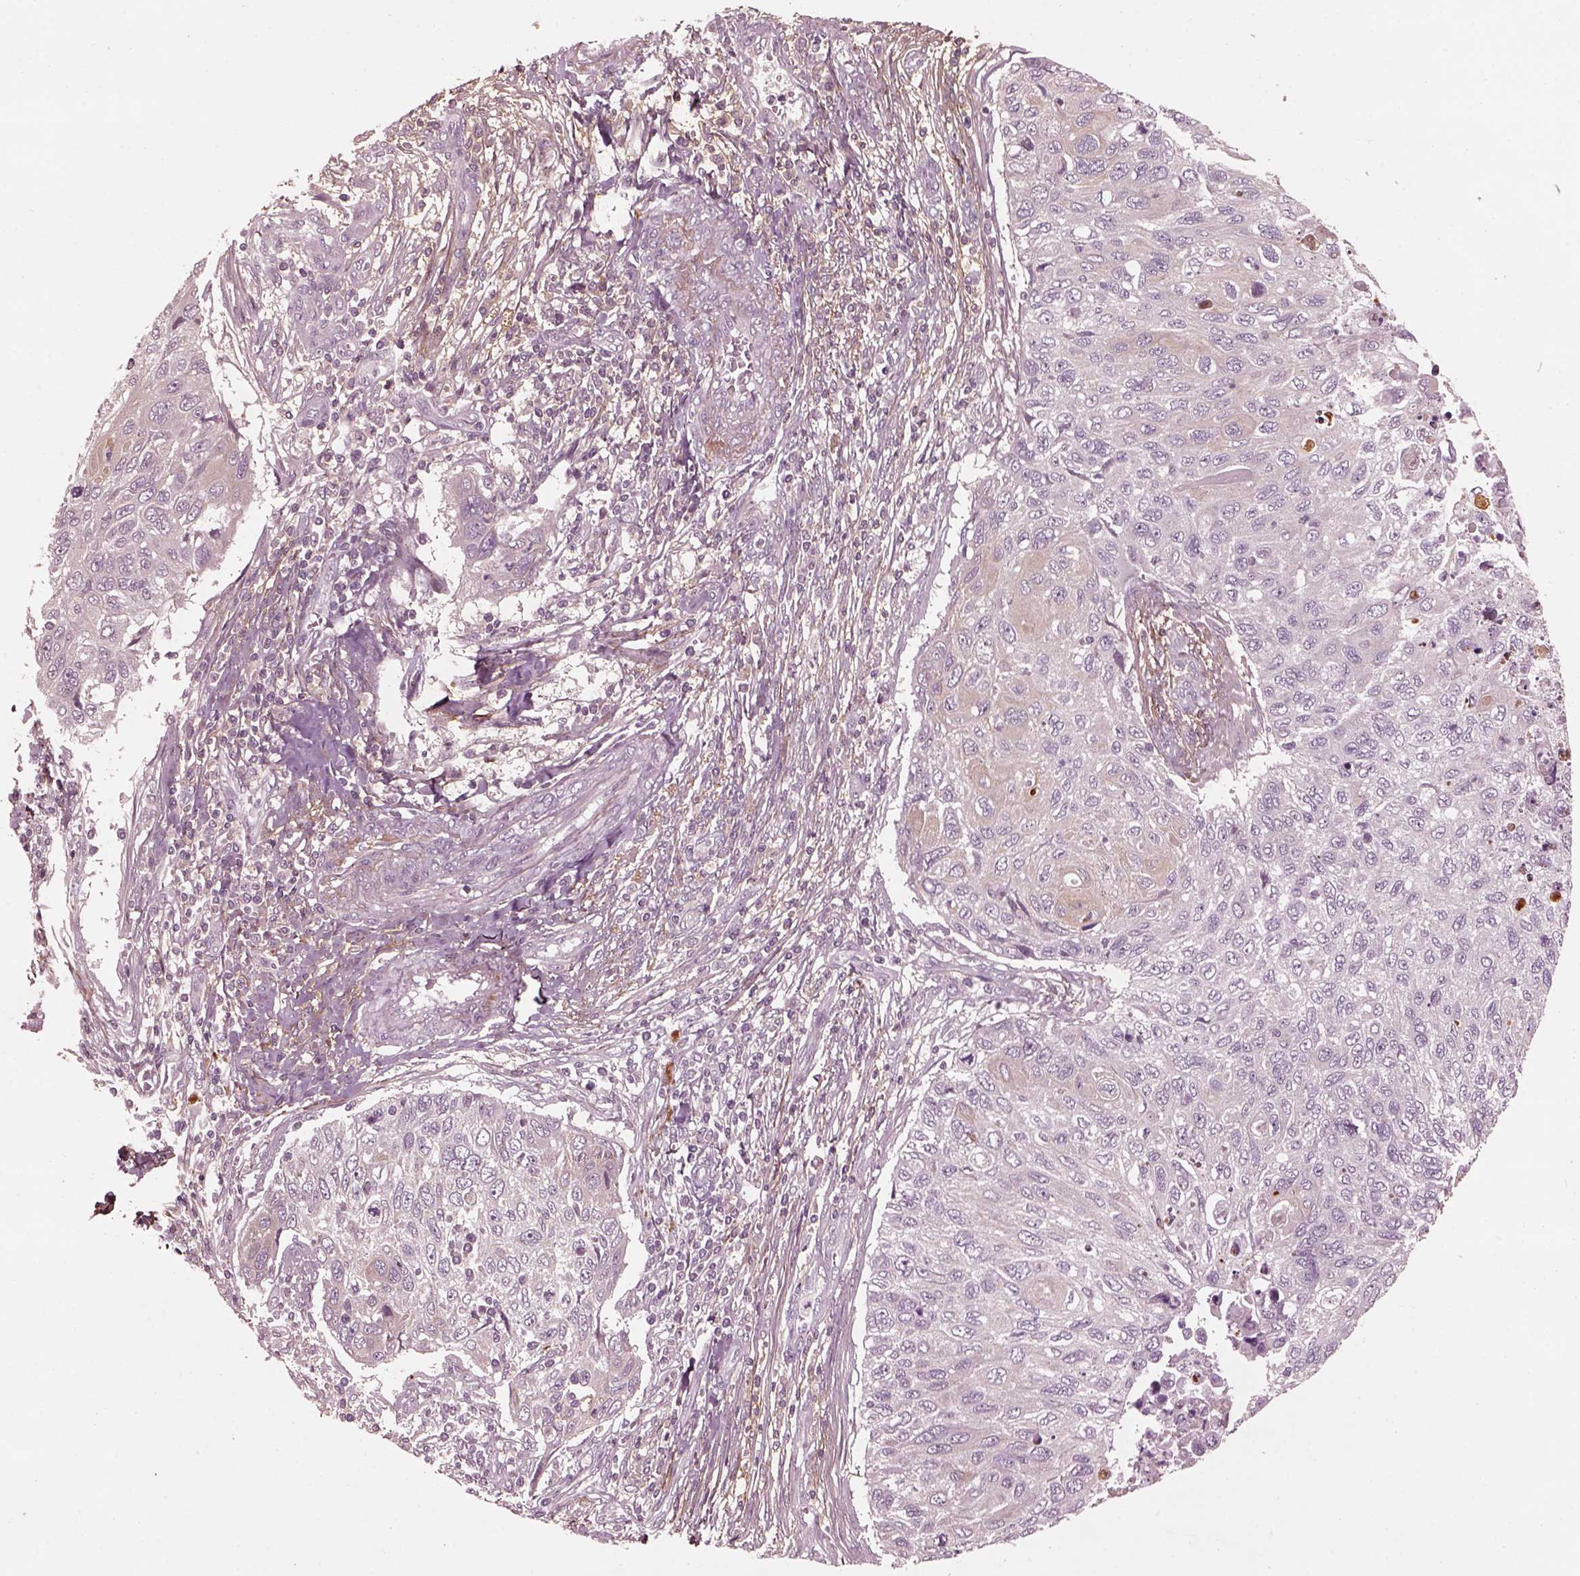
{"staining": {"intensity": "negative", "quantity": "none", "location": "none"}, "tissue": "cervical cancer", "cell_type": "Tumor cells", "image_type": "cancer", "snomed": [{"axis": "morphology", "description": "Squamous cell carcinoma, NOS"}, {"axis": "topography", "description": "Cervix"}], "caption": "IHC photomicrograph of human cervical cancer stained for a protein (brown), which reveals no staining in tumor cells. Nuclei are stained in blue.", "gene": "EFEMP1", "patient": {"sex": "female", "age": 70}}